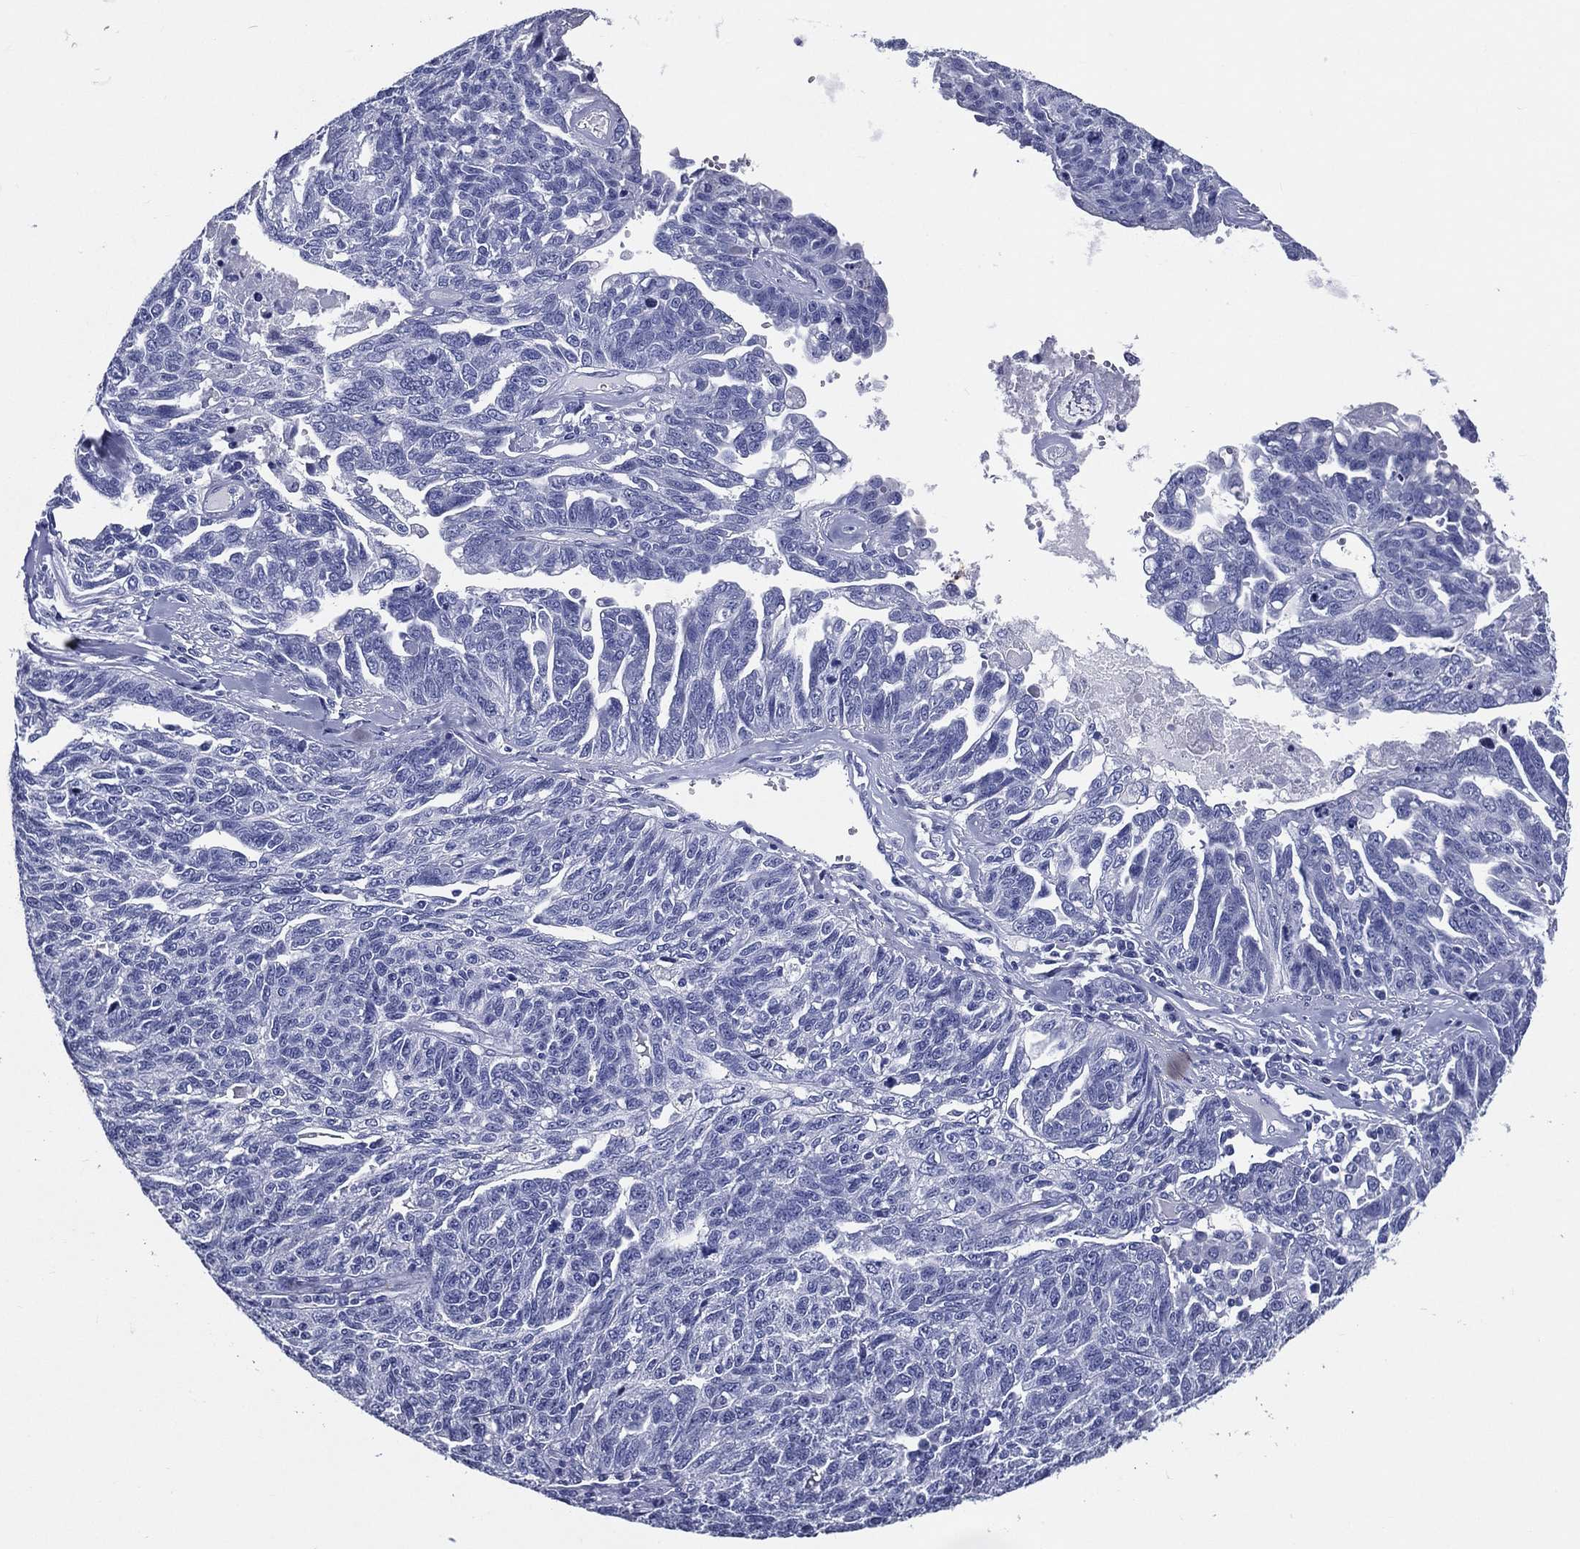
{"staining": {"intensity": "negative", "quantity": "none", "location": "none"}, "tissue": "ovarian cancer", "cell_type": "Tumor cells", "image_type": "cancer", "snomed": [{"axis": "morphology", "description": "Cystadenocarcinoma, serous, NOS"}, {"axis": "topography", "description": "Ovary"}], "caption": "An image of ovarian serous cystadenocarcinoma stained for a protein demonstrates no brown staining in tumor cells.", "gene": "ACE2", "patient": {"sex": "female", "age": 71}}